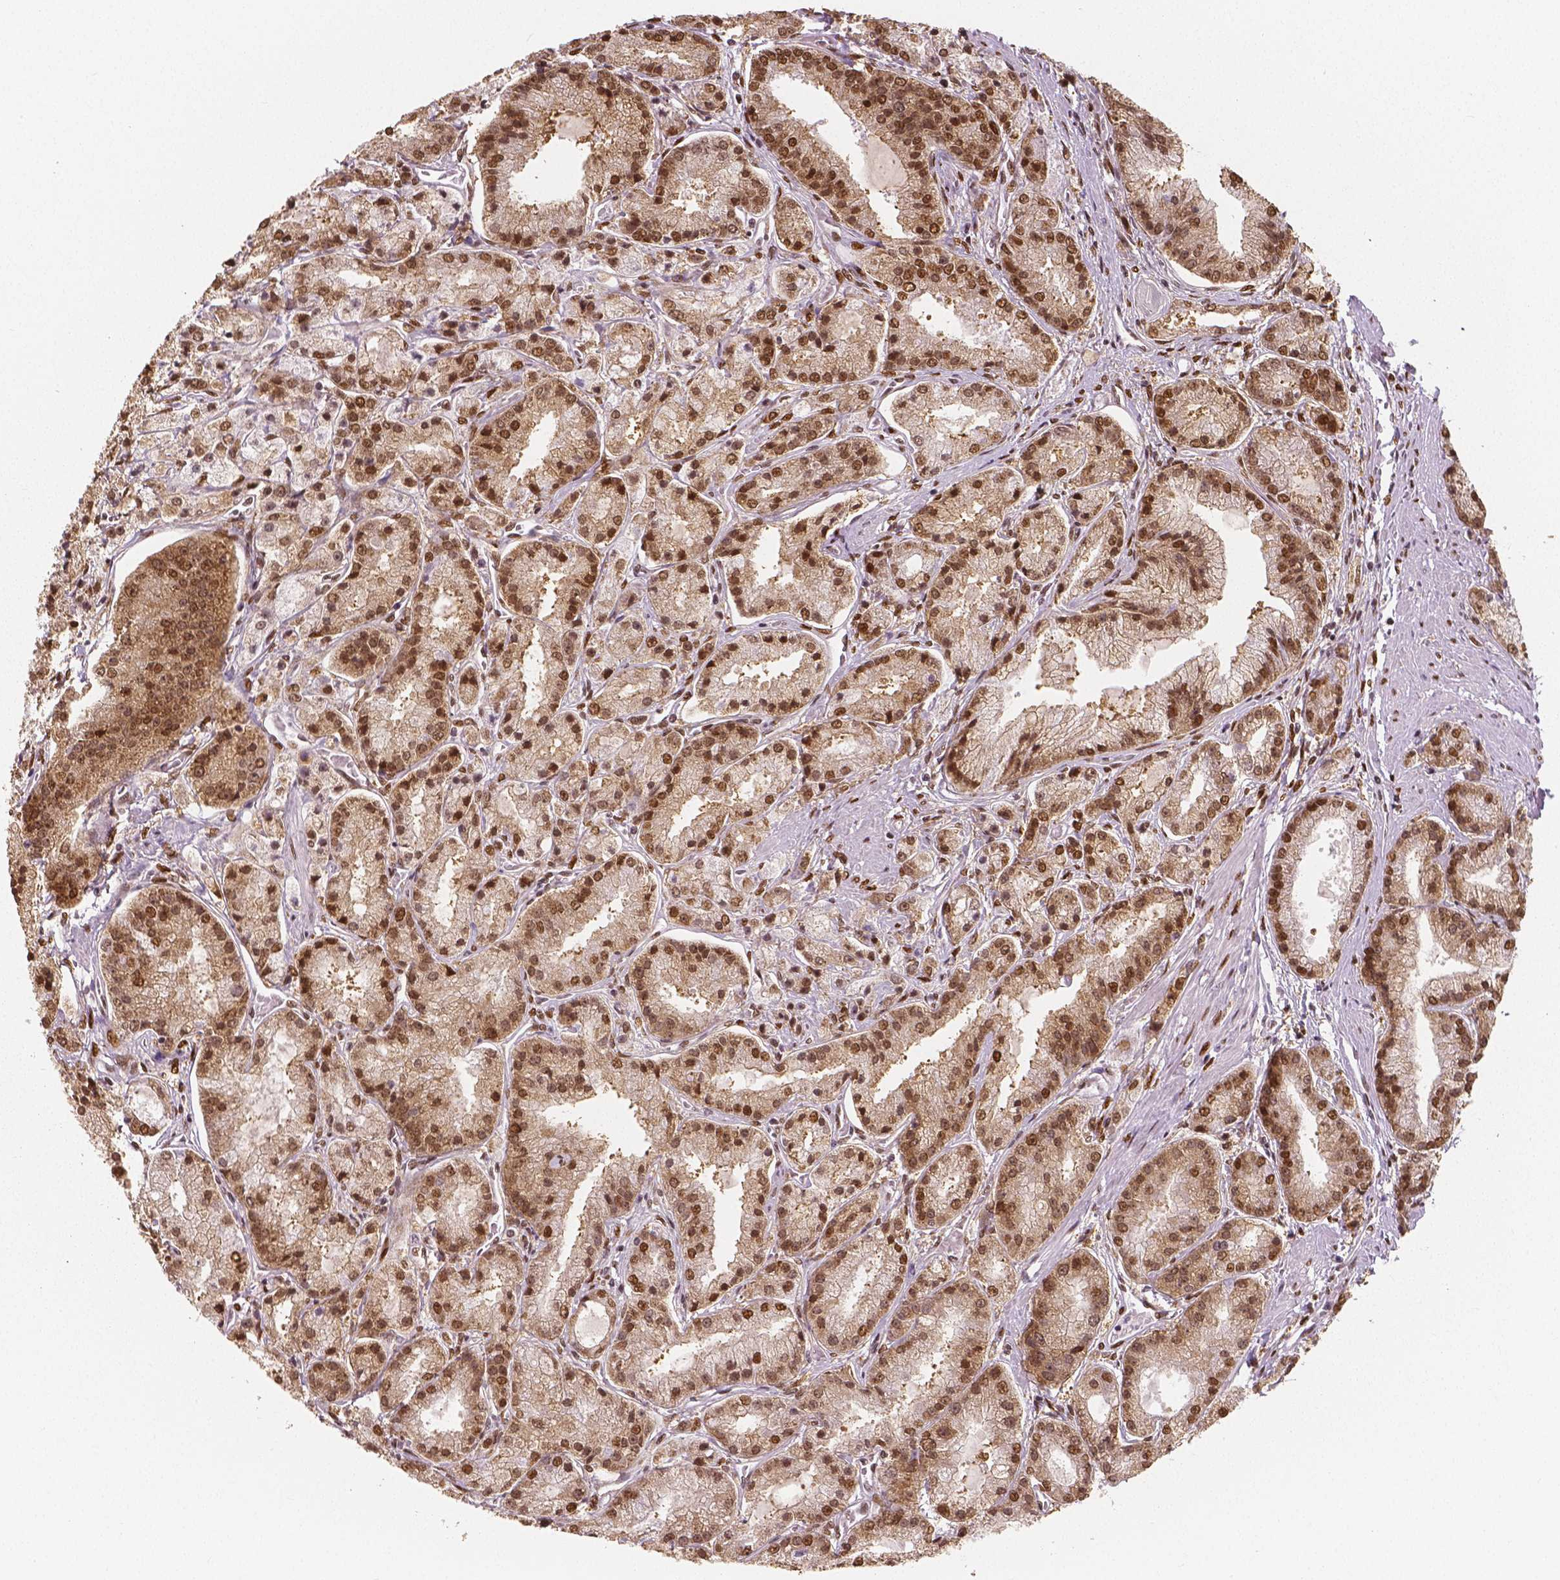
{"staining": {"intensity": "moderate", "quantity": ">75%", "location": "cytoplasmic/membranous,nuclear"}, "tissue": "prostate cancer", "cell_type": "Tumor cells", "image_type": "cancer", "snomed": [{"axis": "morphology", "description": "Adenocarcinoma, High grade"}, {"axis": "topography", "description": "Prostate"}], "caption": "The immunohistochemical stain highlights moderate cytoplasmic/membranous and nuclear expression in tumor cells of prostate high-grade adenocarcinoma tissue.", "gene": "NUCKS1", "patient": {"sex": "male", "age": 67}}